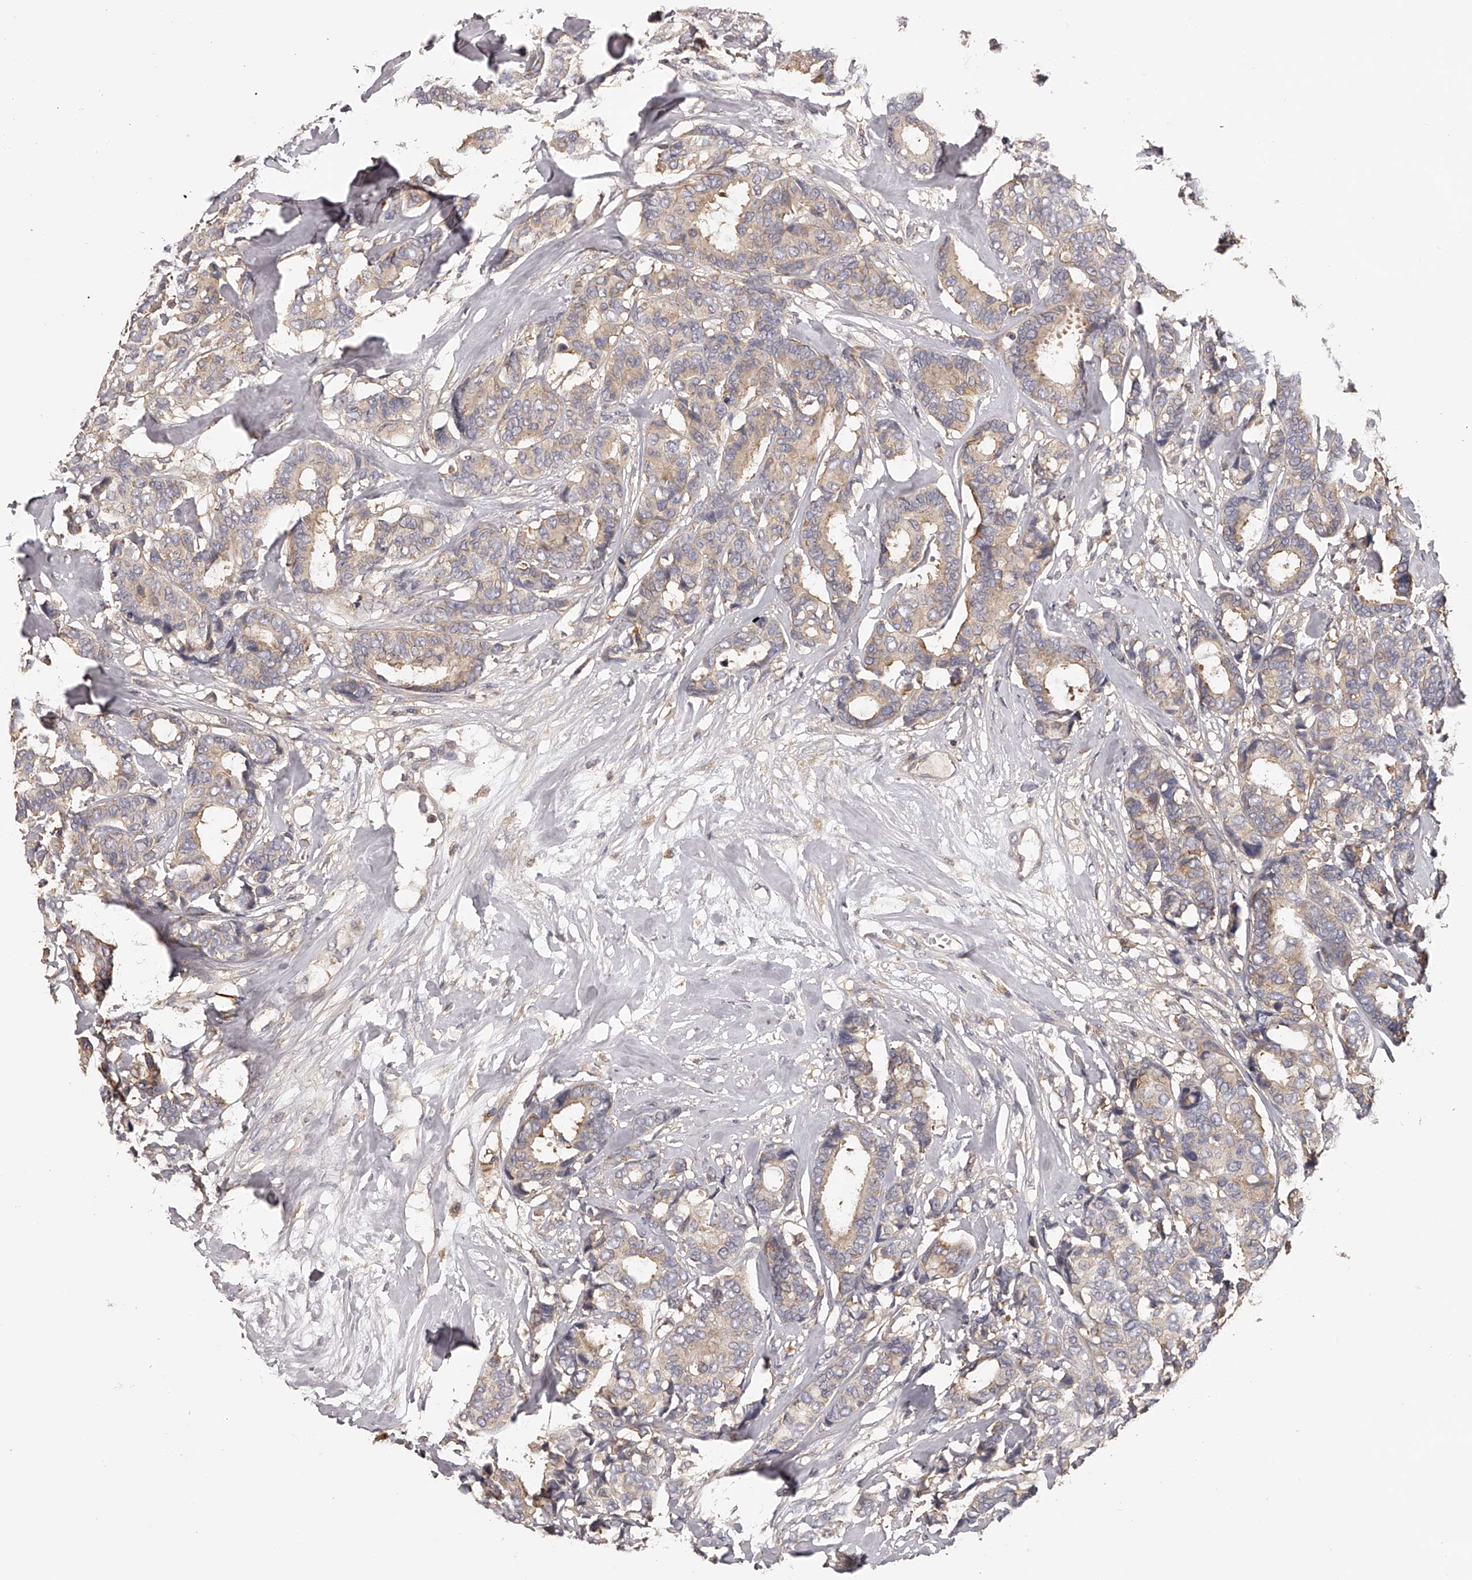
{"staining": {"intensity": "weak", "quantity": "<25%", "location": "cytoplasmic/membranous"}, "tissue": "breast cancer", "cell_type": "Tumor cells", "image_type": "cancer", "snomed": [{"axis": "morphology", "description": "Duct carcinoma"}, {"axis": "topography", "description": "Breast"}], "caption": "Tumor cells are negative for protein expression in human breast cancer (invasive ductal carcinoma). (Immunohistochemistry, brightfield microscopy, high magnification).", "gene": "TNN", "patient": {"sex": "female", "age": 87}}